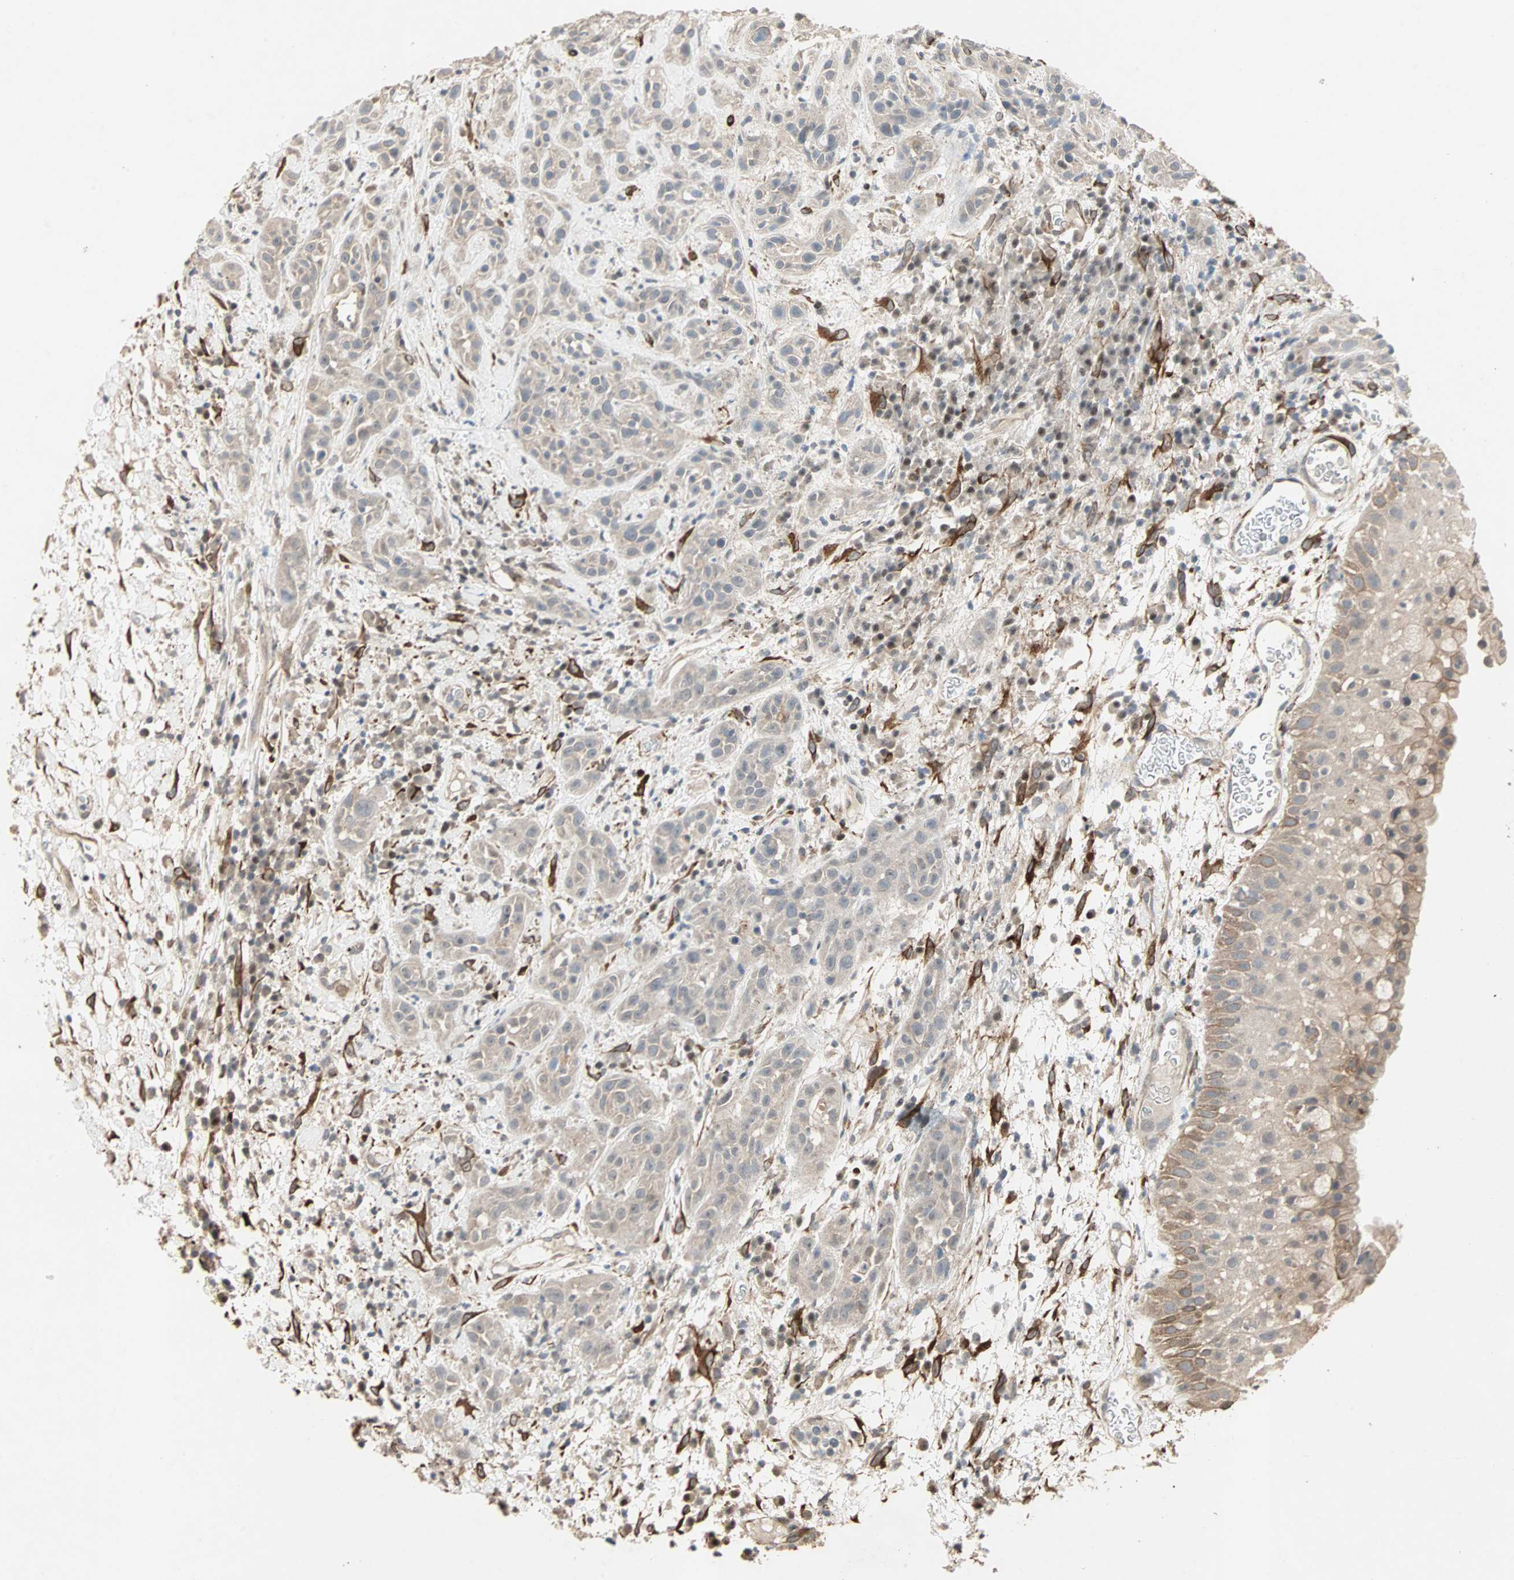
{"staining": {"intensity": "weak", "quantity": "25%-75%", "location": "cytoplasmic/membranous"}, "tissue": "head and neck cancer", "cell_type": "Tumor cells", "image_type": "cancer", "snomed": [{"axis": "morphology", "description": "Squamous cell carcinoma, NOS"}, {"axis": "topography", "description": "Head-Neck"}], "caption": "Head and neck cancer (squamous cell carcinoma) stained with a brown dye displays weak cytoplasmic/membranous positive positivity in about 25%-75% of tumor cells.", "gene": "TRPV4", "patient": {"sex": "male", "age": 62}}